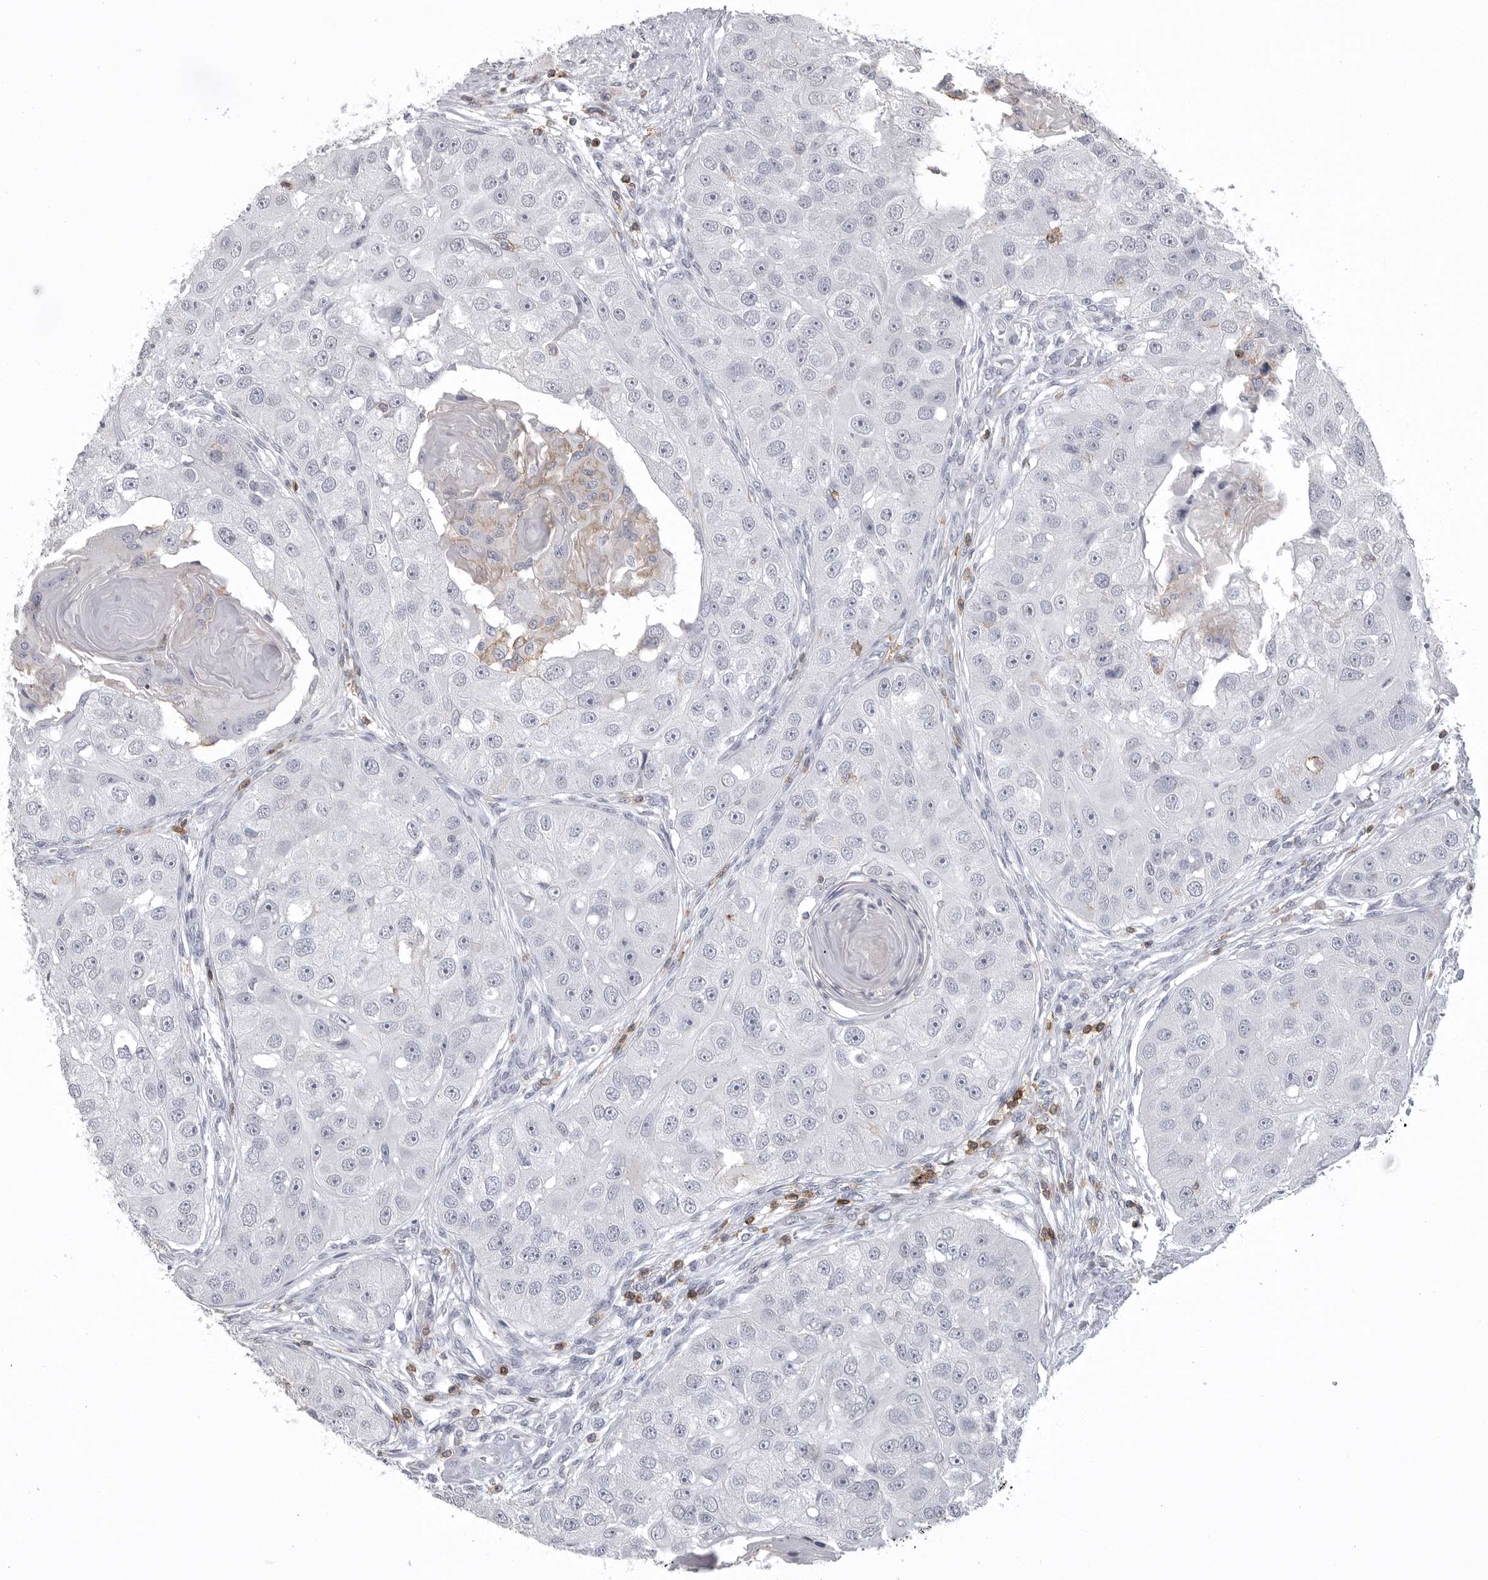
{"staining": {"intensity": "negative", "quantity": "none", "location": "none"}, "tissue": "head and neck cancer", "cell_type": "Tumor cells", "image_type": "cancer", "snomed": [{"axis": "morphology", "description": "Normal tissue, NOS"}, {"axis": "morphology", "description": "Squamous cell carcinoma, NOS"}, {"axis": "topography", "description": "Skeletal muscle"}, {"axis": "topography", "description": "Head-Neck"}], "caption": "There is no significant expression in tumor cells of squamous cell carcinoma (head and neck).", "gene": "ITGAL", "patient": {"sex": "male", "age": 51}}